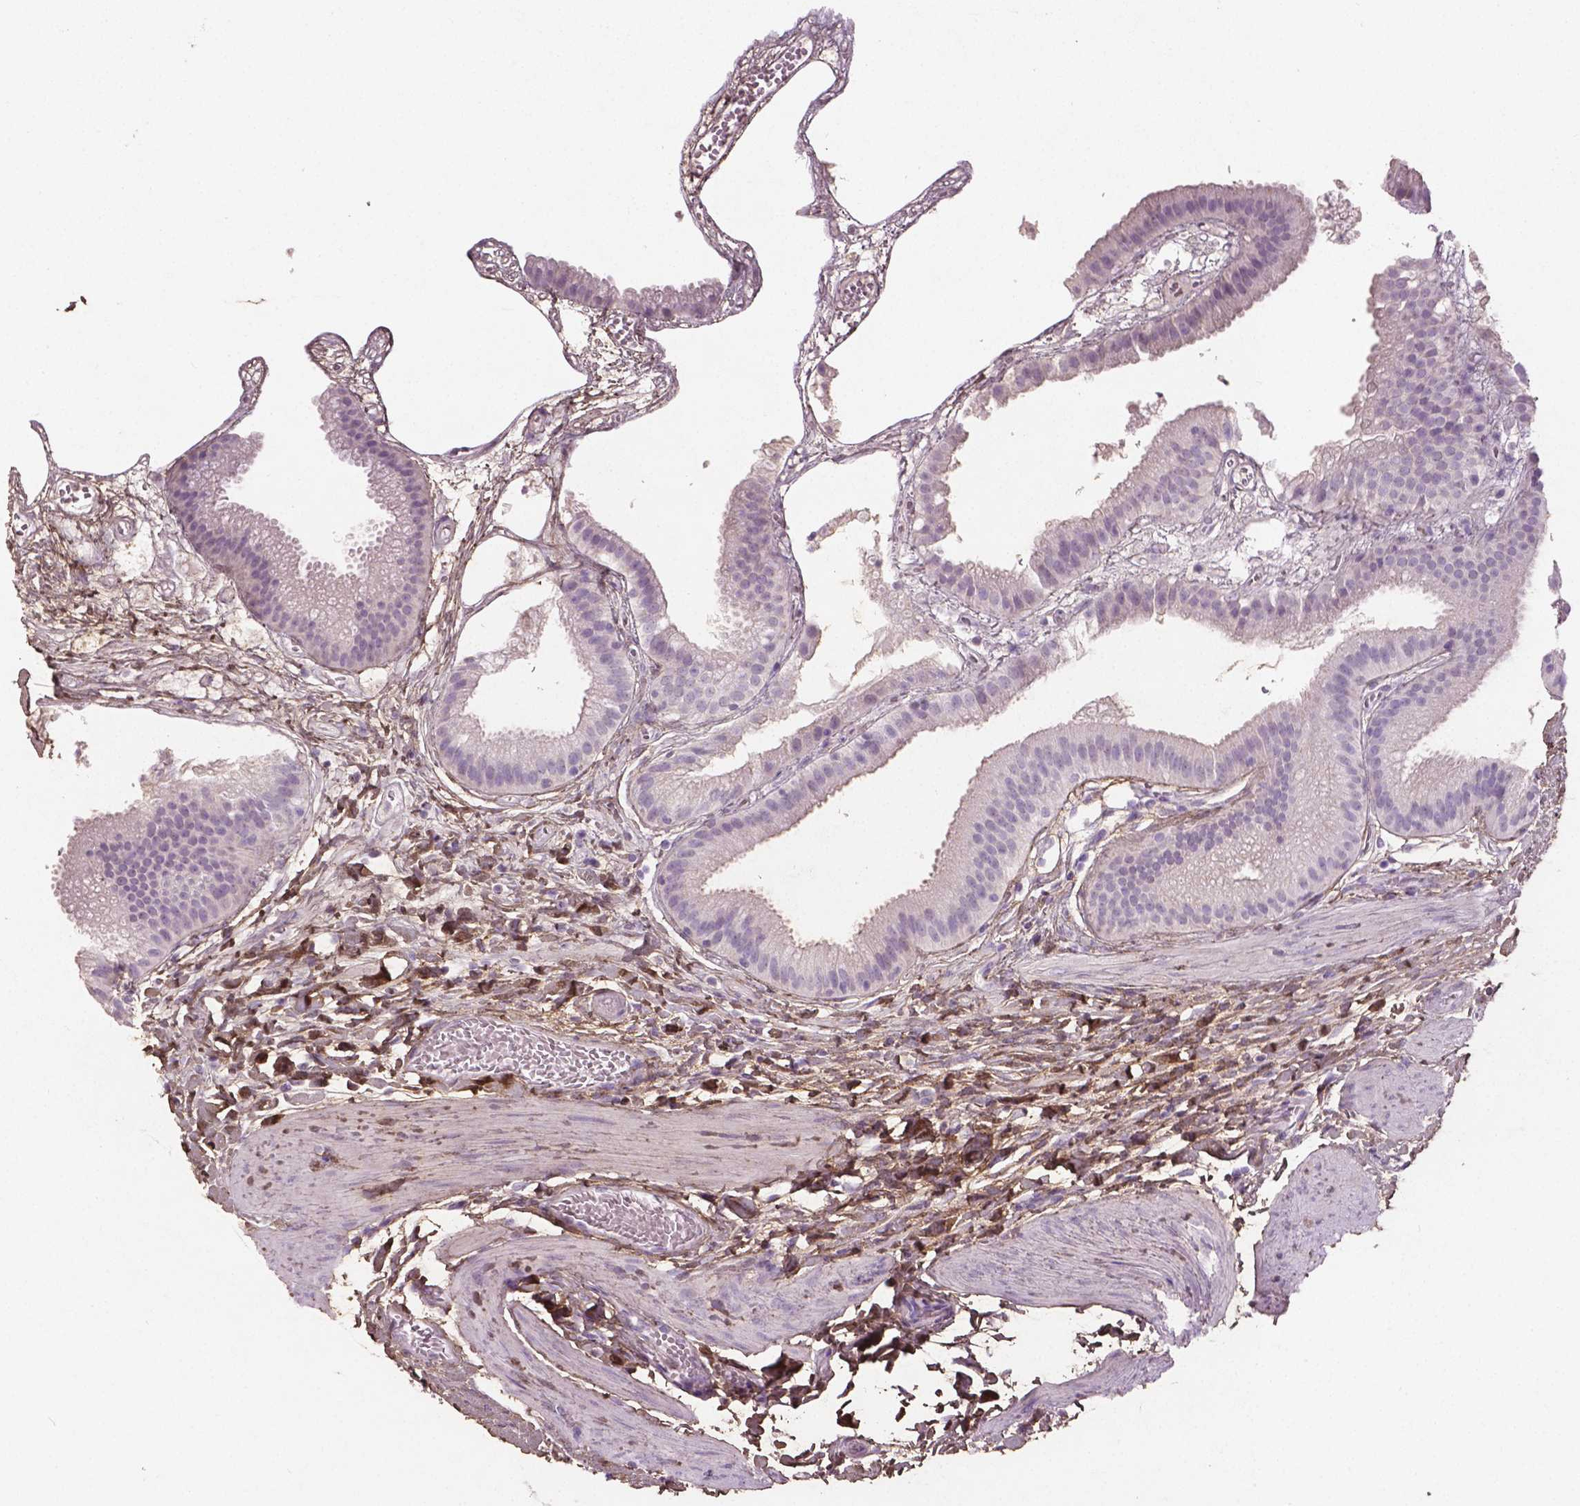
{"staining": {"intensity": "negative", "quantity": "none", "location": "none"}, "tissue": "gallbladder", "cell_type": "Glandular cells", "image_type": "normal", "snomed": [{"axis": "morphology", "description": "Normal tissue, NOS"}, {"axis": "topography", "description": "Gallbladder"}], "caption": "Glandular cells show no significant protein positivity in benign gallbladder. (Stains: DAB immunohistochemistry (IHC) with hematoxylin counter stain, Microscopy: brightfield microscopy at high magnification).", "gene": "DLG2", "patient": {"sex": "female", "age": 63}}